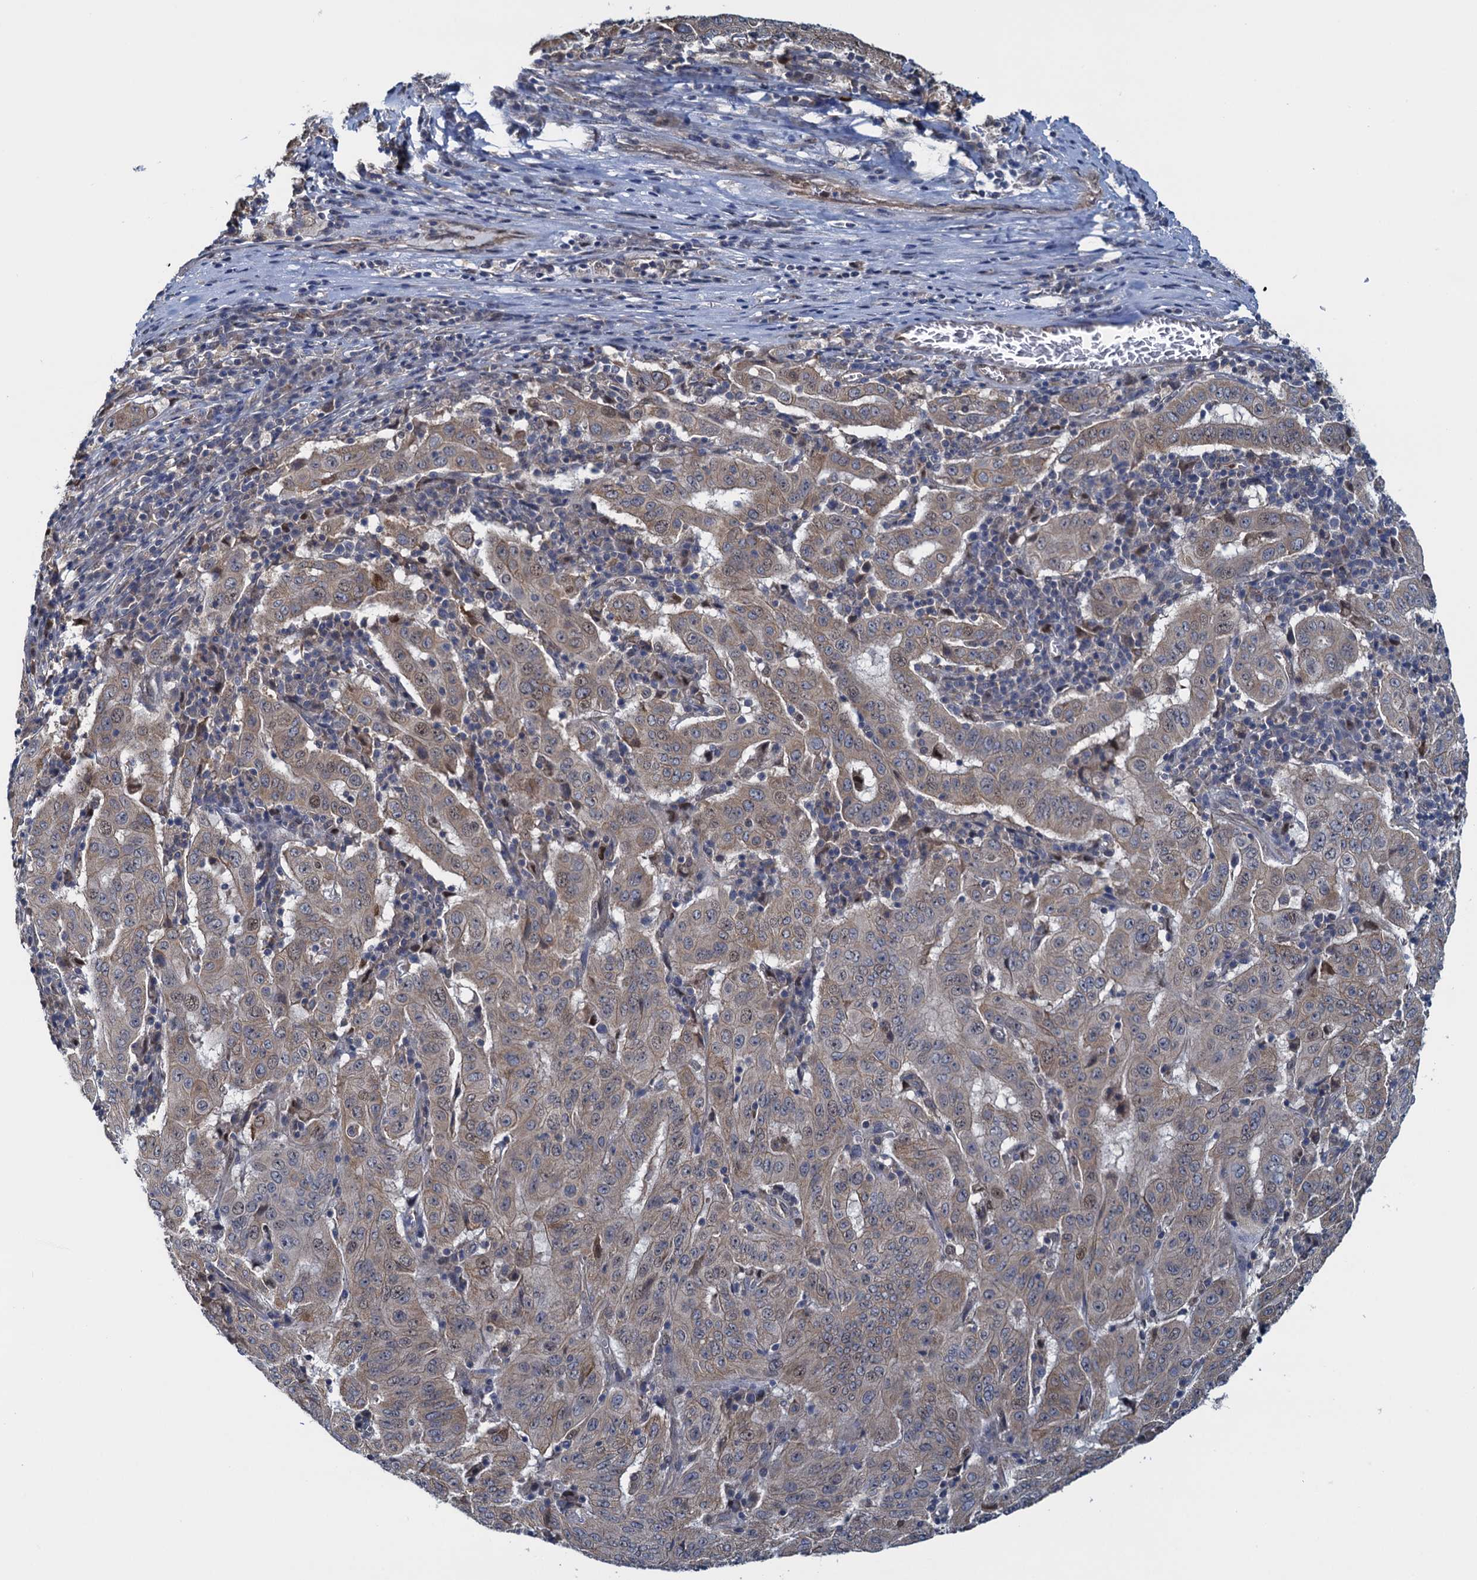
{"staining": {"intensity": "weak", "quantity": ">75%", "location": "cytoplasmic/membranous,nuclear"}, "tissue": "pancreatic cancer", "cell_type": "Tumor cells", "image_type": "cancer", "snomed": [{"axis": "morphology", "description": "Adenocarcinoma, NOS"}, {"axis": "topography", "description": "Pancreas"}], "caption": "Immunohistochemistry (IHC) (DAB (3,3'-diaminobenzidine)) staining of human pancreatic cancer demonstrates weak cytoplasmic/membranous and nuclear protein positivity in approximately >75% of tumor cells.", "gene": "RNF125", "patient": {"sex": "male", "age": 63}}